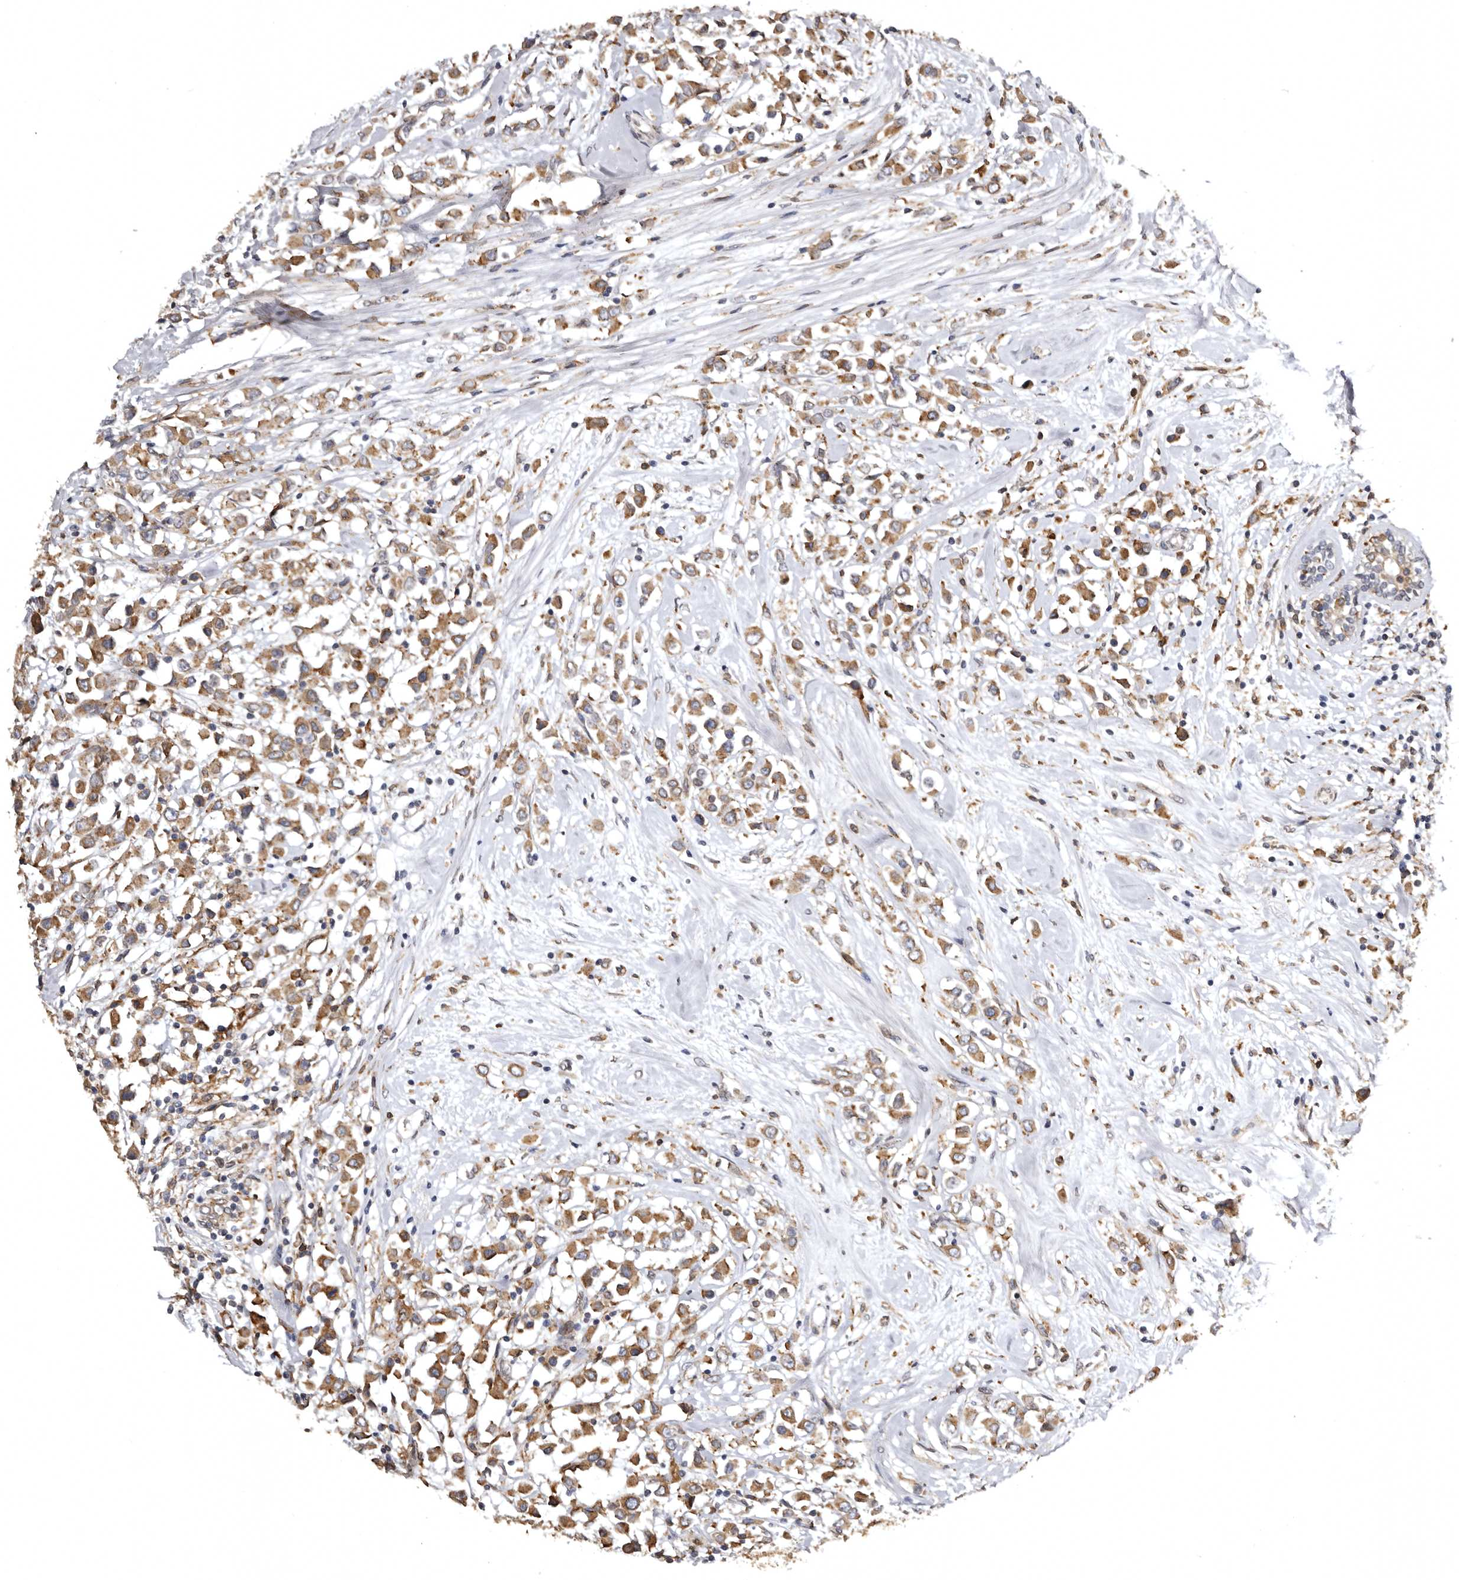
{"staining": {"intensity": "moderate", "quantity": ">75%", "location": "cytoplasmic/membranous"}, "tissue": "breast cancer", "cell_type": "Tumor cells", "image_type": "cancer", "snomed": [{"axis": "morphology", "description": "Duct carcinoma"}, {"axis": "topography", "description": "Breast"}], "caption": "A medium amount of moderate cytoplasmic/membranous expression is appreciated in about >75% of tumor cells in breast cancer tissue.", "gene": "INKA2", "patient": {"sex": "female", "age": 61}}